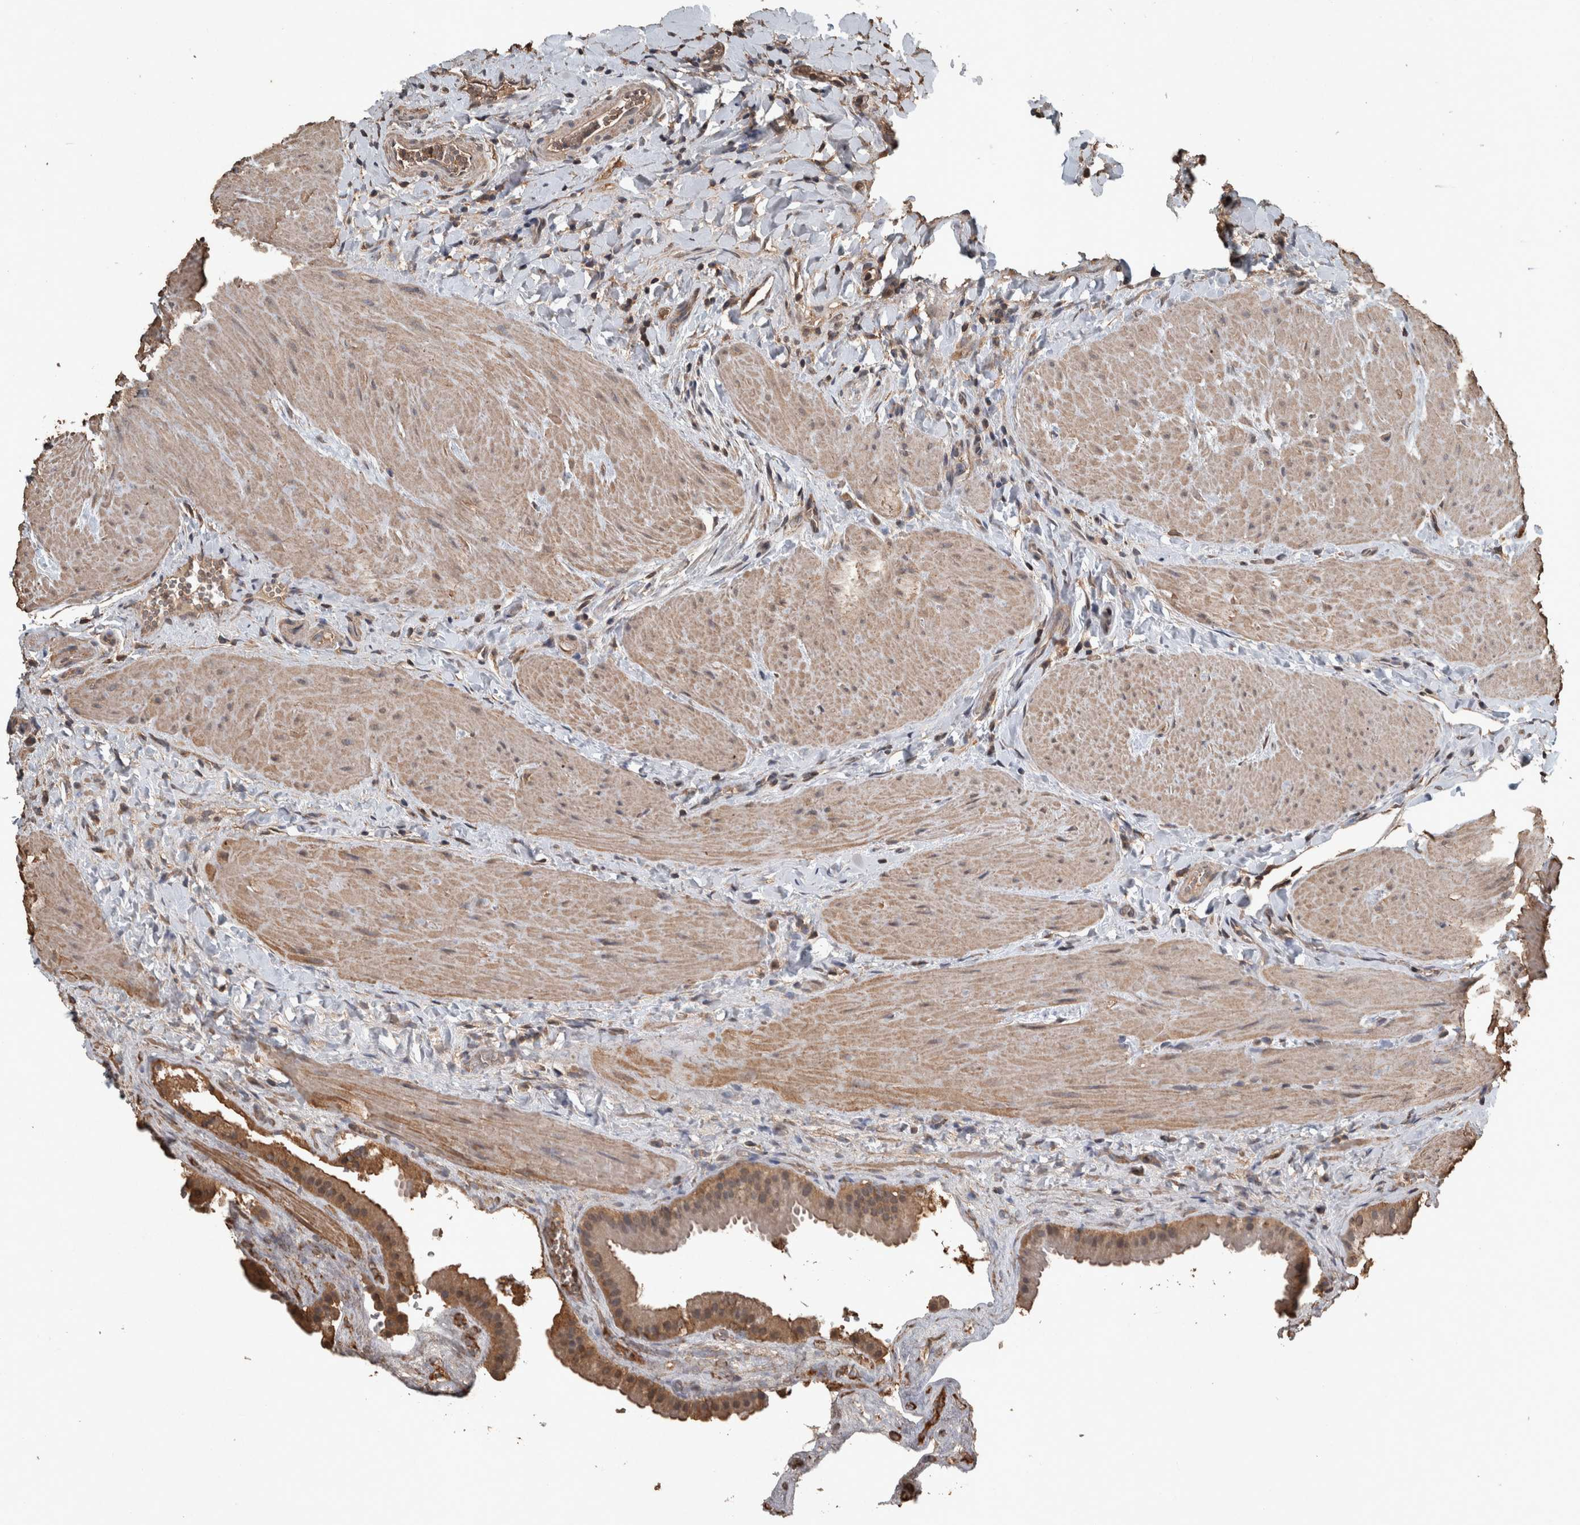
{"staining": {"intensity": "moderate", "quantity": ">75%", "location": "cytoplasmic/membranous"}, "tissue": "gallbladder", "cell_type": "Glandular cells", "image_type": "normal", "snomed": [{"axis": "morphology", "description": "Normal tissue, NOS"}, {"axis": "topography", "description": "Gallbladder"}], "caption": "Glandular cells display moderate cytoplasmic/membranous staining in about >75% of cells in benign gallbladder. Ihc stains the protein in brown and the nuclei are stained blue.", "gene": "FGFRL1", "patient": {"sex": "male", "age": 55}}